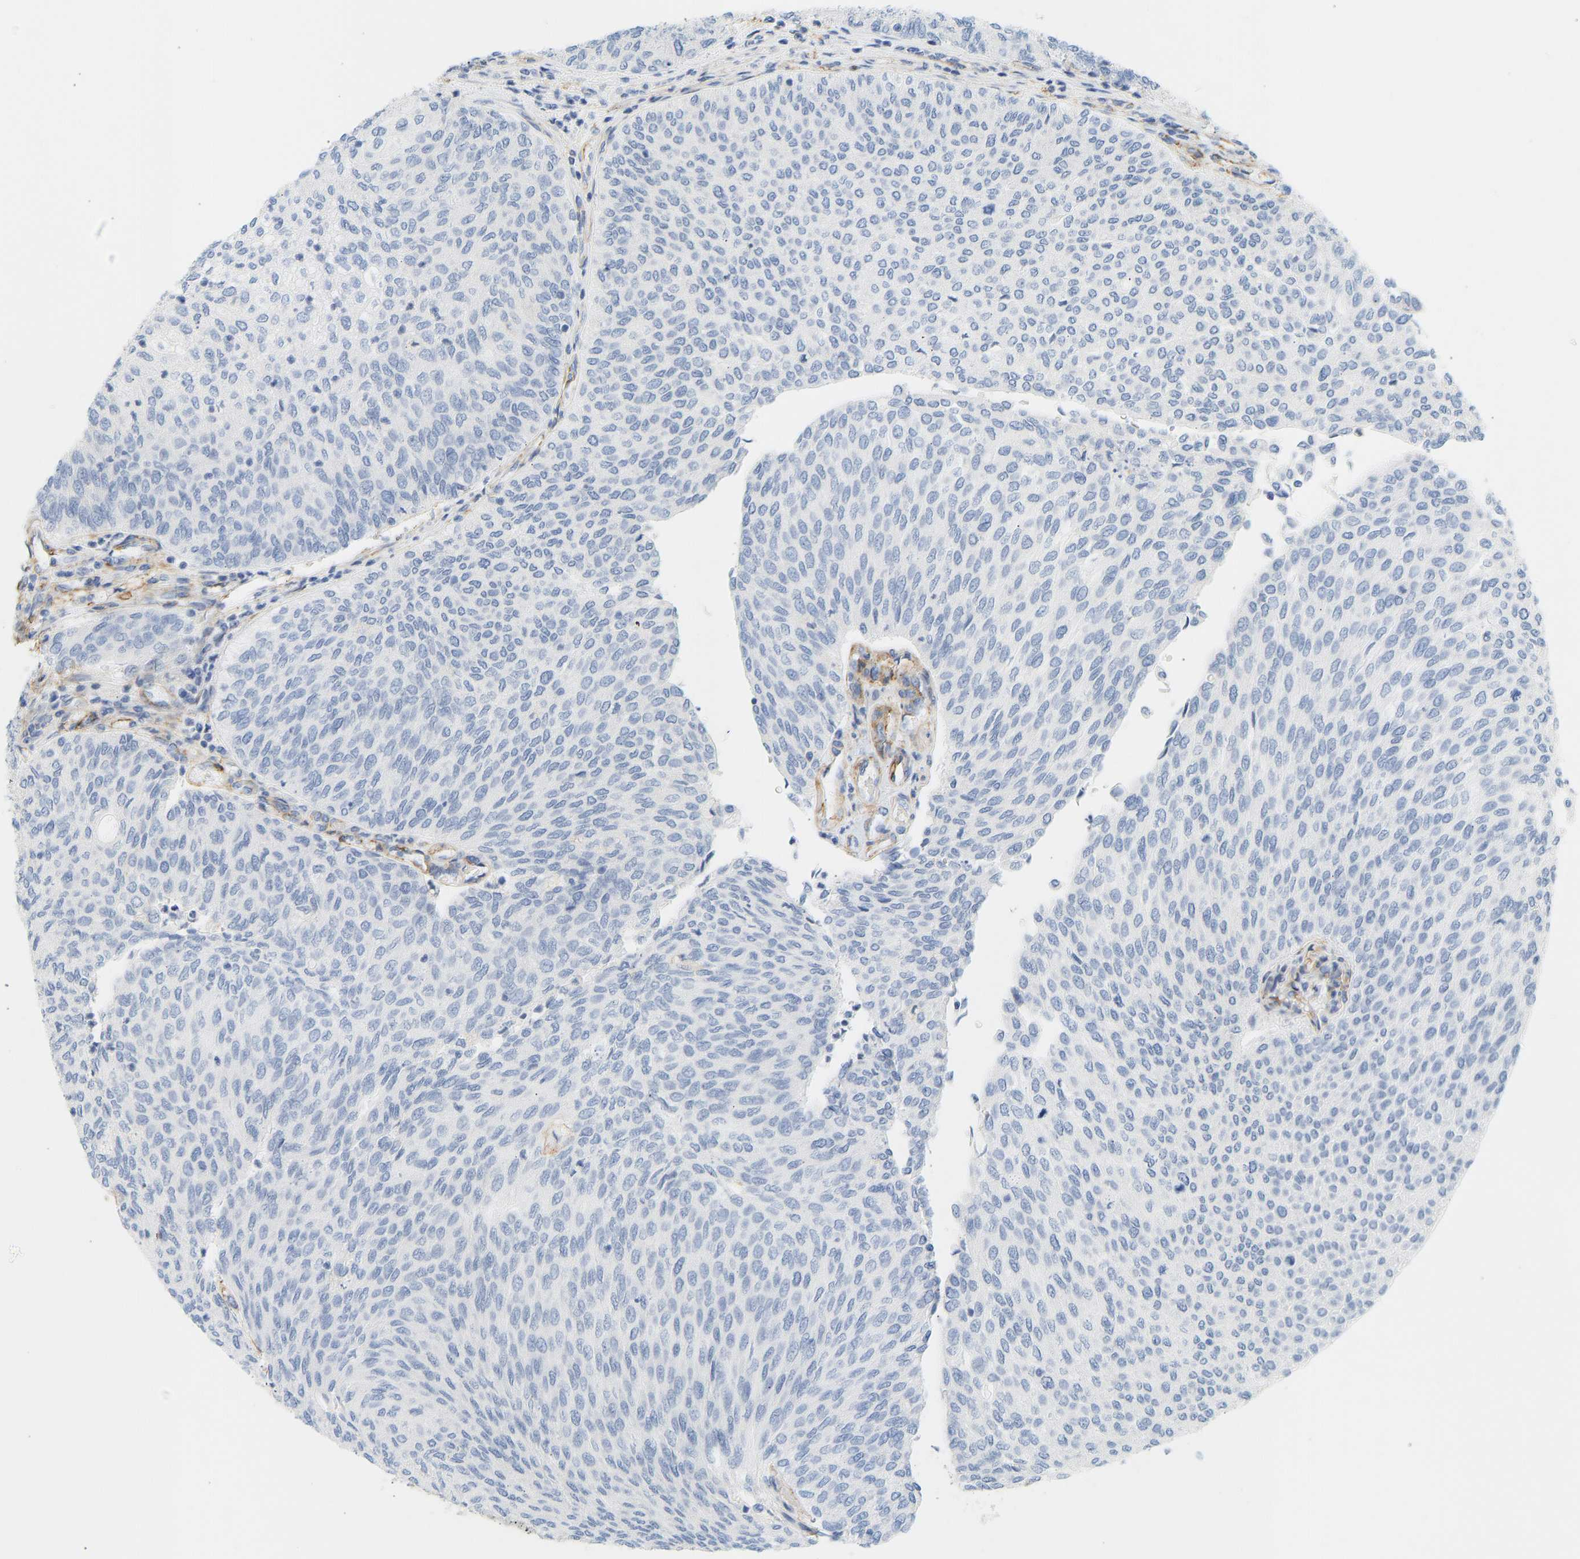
{"staining": {"intensity": "negative", "quantity": "none", "location": "none"}, "tissue": "urothelial cancer", "cell_type": "Tumor cells", "image_type": "cancer", "snomed": [{"axis": "morphology", "description": "Urothelial carcinoma, Low grade"}, {"axis": "topography", "description": "Urinary bladder"}], "caption": "High power microscopy histopathology image of an IHC micrograph of urothelial cancer, revealing no significant positivity in tumor cells. (Brightfield microscopy of DAB (3,3'-diaminobenzidine) IHC at high magnification).", "gene": "BVES", "patient": {"sex": "female", "age": 79}}